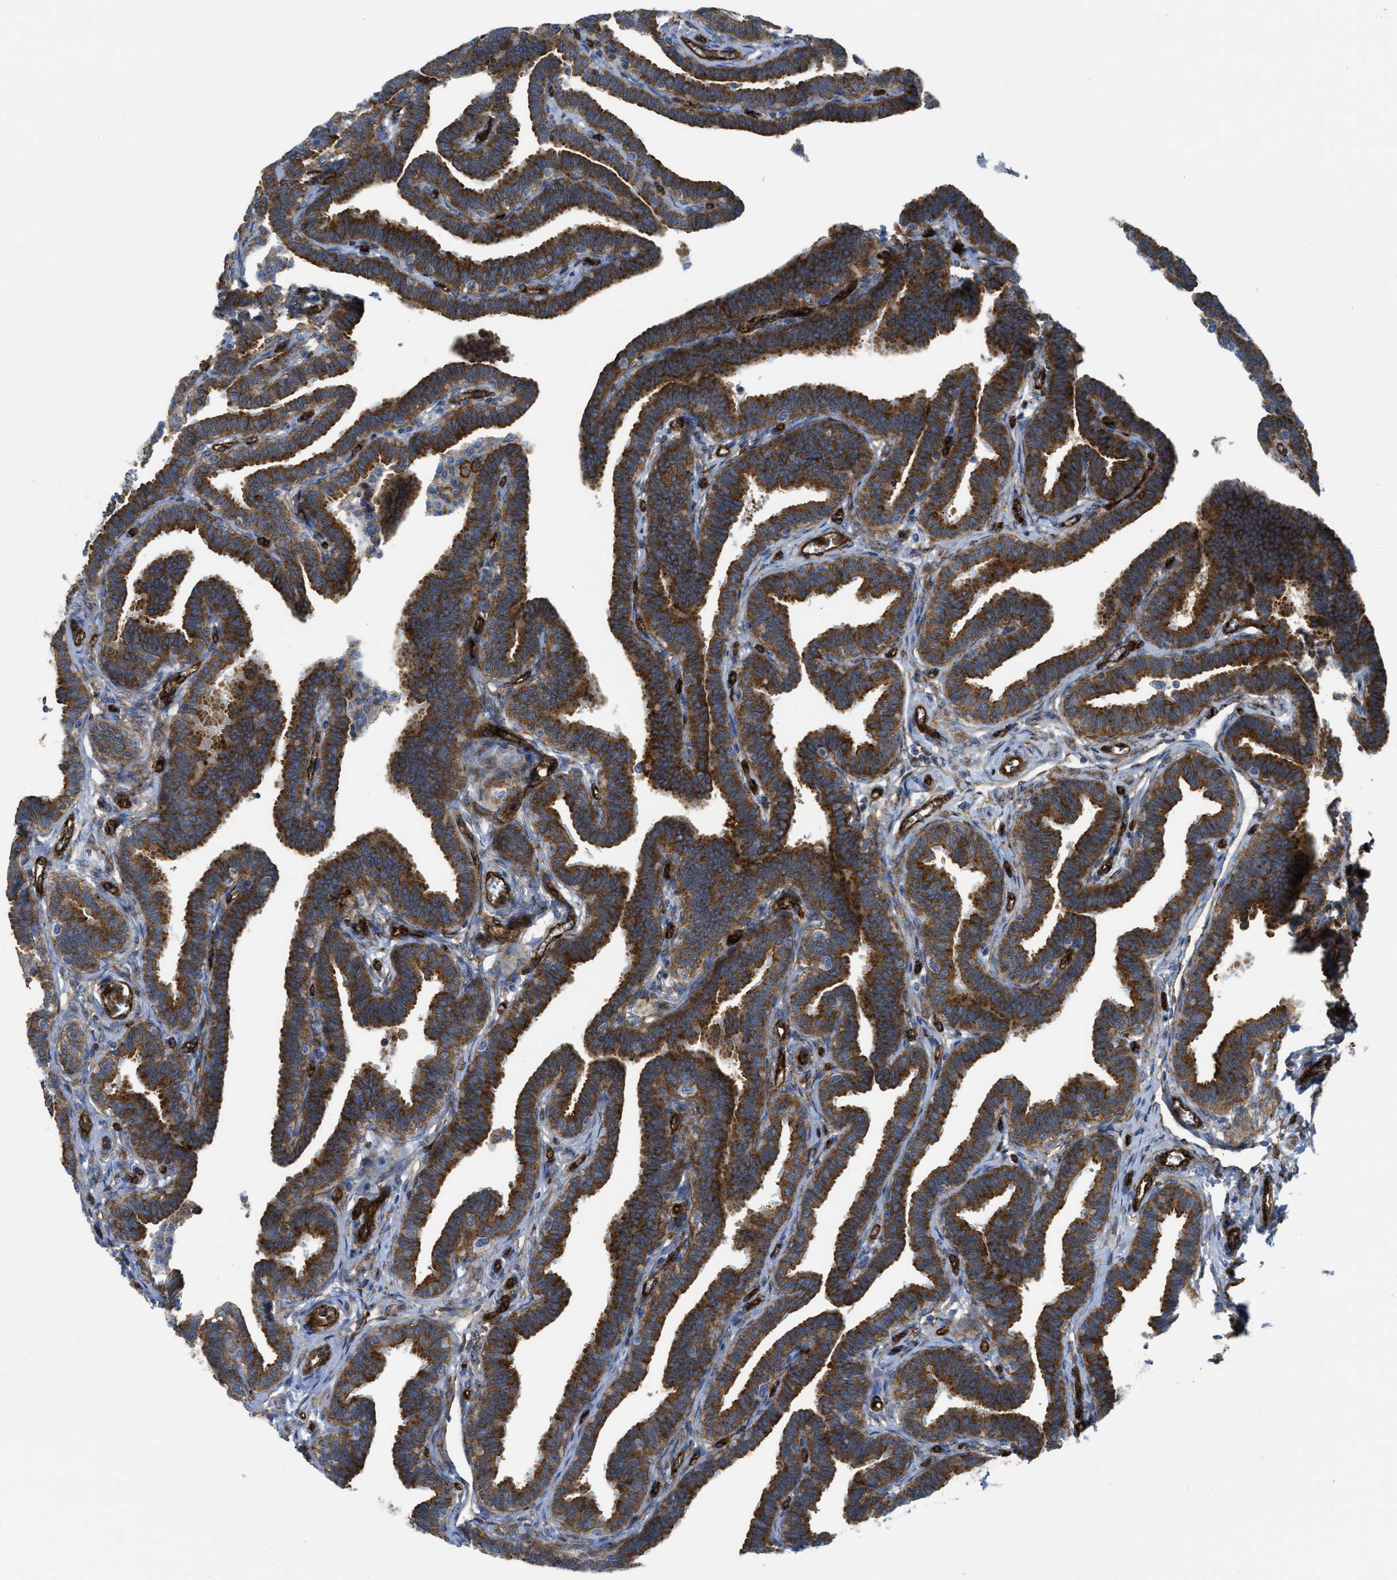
{"staining": {"intensity": "strong", "quantity": ">75%", "location": "cytoplasmic/membranous"}, "tissue": "fallopian tube", "cell_type": "Glandular cells", "image_type": "normal", "snomed": [{"axis": "morphology", "description": "Normal tissue, NOS"}, {"axis": "topography", "description": "Fallopian tube"}, {"axis": "topography", "description": "Ovary"}], "caption": "Immunohistochemical staining of unremarkable human fallopian tube exhibits strong cytoplasmic/membranous protein positivity in approximately >75% of glandular cells. (Brightfield microscopy of DAB IHC at high magnification).", "gene": "HIP1", "patient": {"sex": "female", "age": 23}}